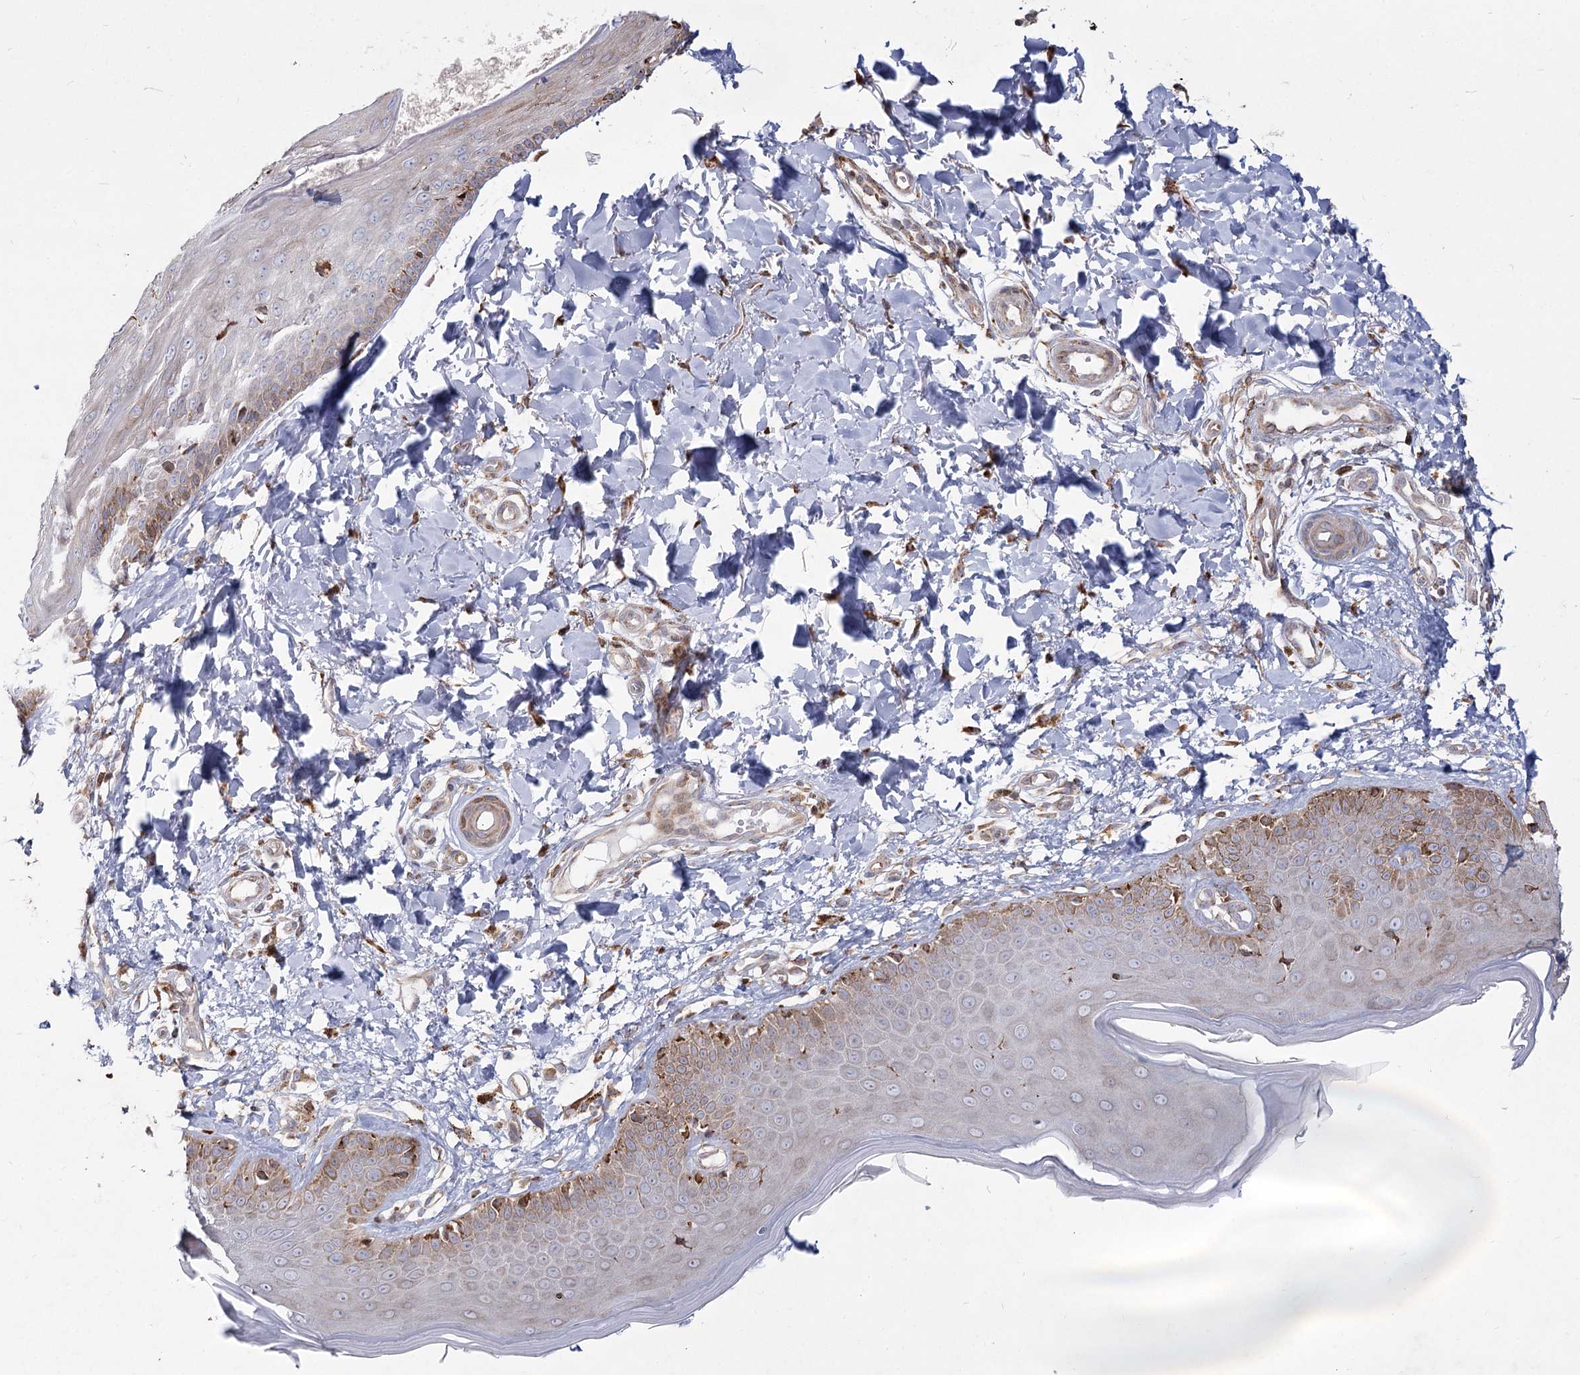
{"staining": {"intensity": "moderate", "quantity": ">75%", "location": "cytoplasmic/membranous"}, "tissue": "skin", "cell_type": "Fibroblasts", "image_type": "normal", "snomed": [{"axis": "morphology", "description": "Normal tissue, NOS"}, {"axis": "topography", "description": "Skin"}], "caption": "Immunohistochemical staining of normal skin displays >75% levels of moderate cytoplasmic/membranous protein expression in about >75% of fibroblasts. The protein is shown in brown color, while the nuclei are stained blue.", "gene": "NHLRC2", "patient": {"sex": "male", "age": 52}}